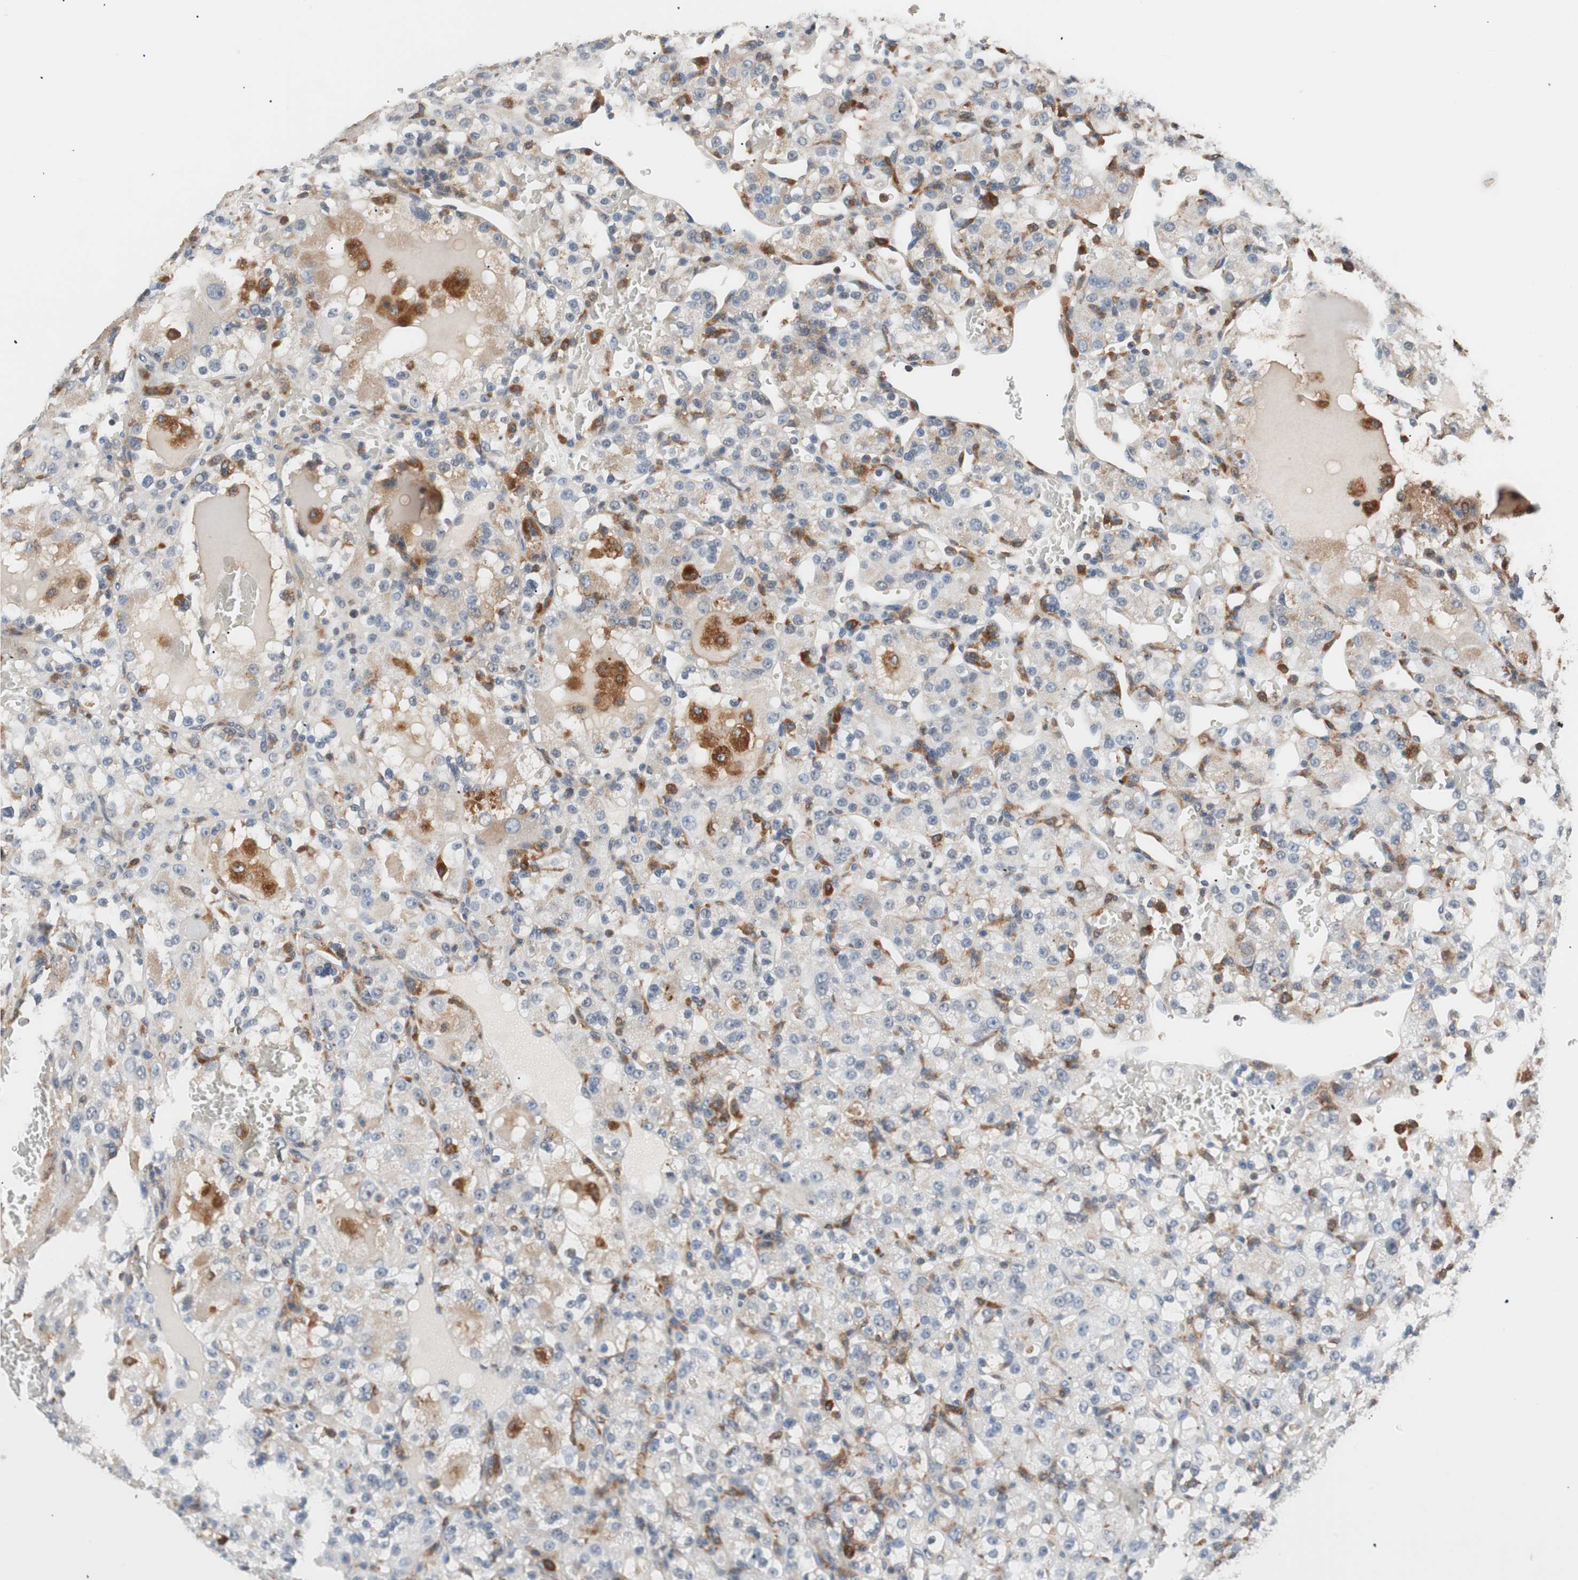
{"staining": {"intensity": "weak", "quantity": "<25%", "location": "cytoplasmic/membranous"}, "tissue": "renal cancer", "cell_type": "Tumor cells", "image_type": "cancer", "snomed": [{"axis": "morphology", "description": "Normal tissue, NOS"}, {"axis": "morphology", "description": "Adenocarcinoma, NOS"}, {"axis": "topography", "description": "Kidney"}], "caption": "A high-resolution image shows IHC staining of renal cancer, which reveals no significant staining in tumor cells. (DAB (3,3'-diaminobenzidine) IHC, high magnification).", "gene": "LITAF", "patient": {"sex": "male", "age": 61}}